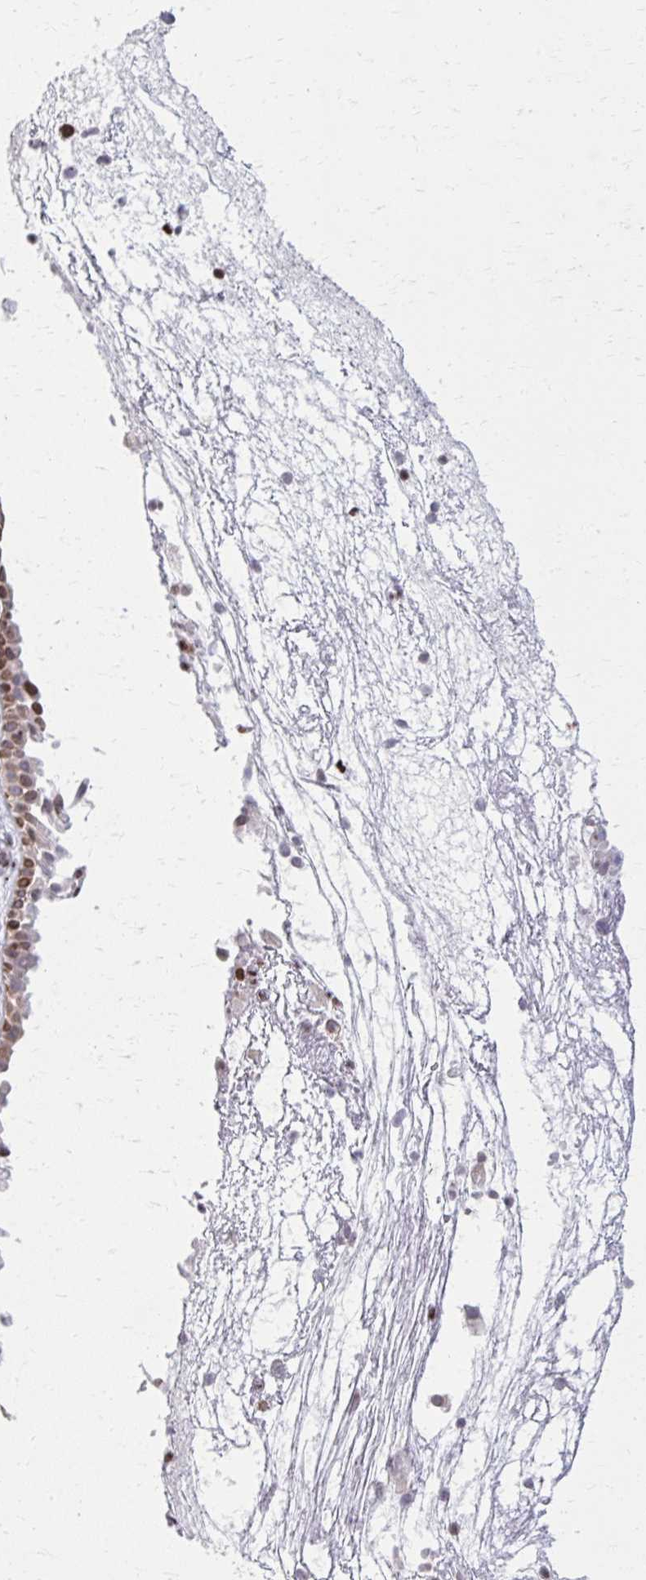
{"staining": {"intensity": "moderate", "quantity": ">75%", "location": "nuclear"}, "tissue": "nasopharynx", "cell_type": "Respiratory epithelial cells", "image_type": "normal", "snomed": [{"axis": "morphology", "description": "Normal tissue, NOS"}, {"axis": "morphology", "description": "Inflammation, NOS"}, {"axis": "topography", "description": "Nasopharynx"}], "caption": "A micrograph of human nasopharynx stained for a protein shows moderate nuclear brown staining in respiratory epithelial cells. The staining was performed using DAB to visualize the protein expression in brown, while the nuclei were stained in blue with hematoxylin (Magnification: 20x).", "gene": "AP5M1", "patient": {"sex": "male", "age": 54}}